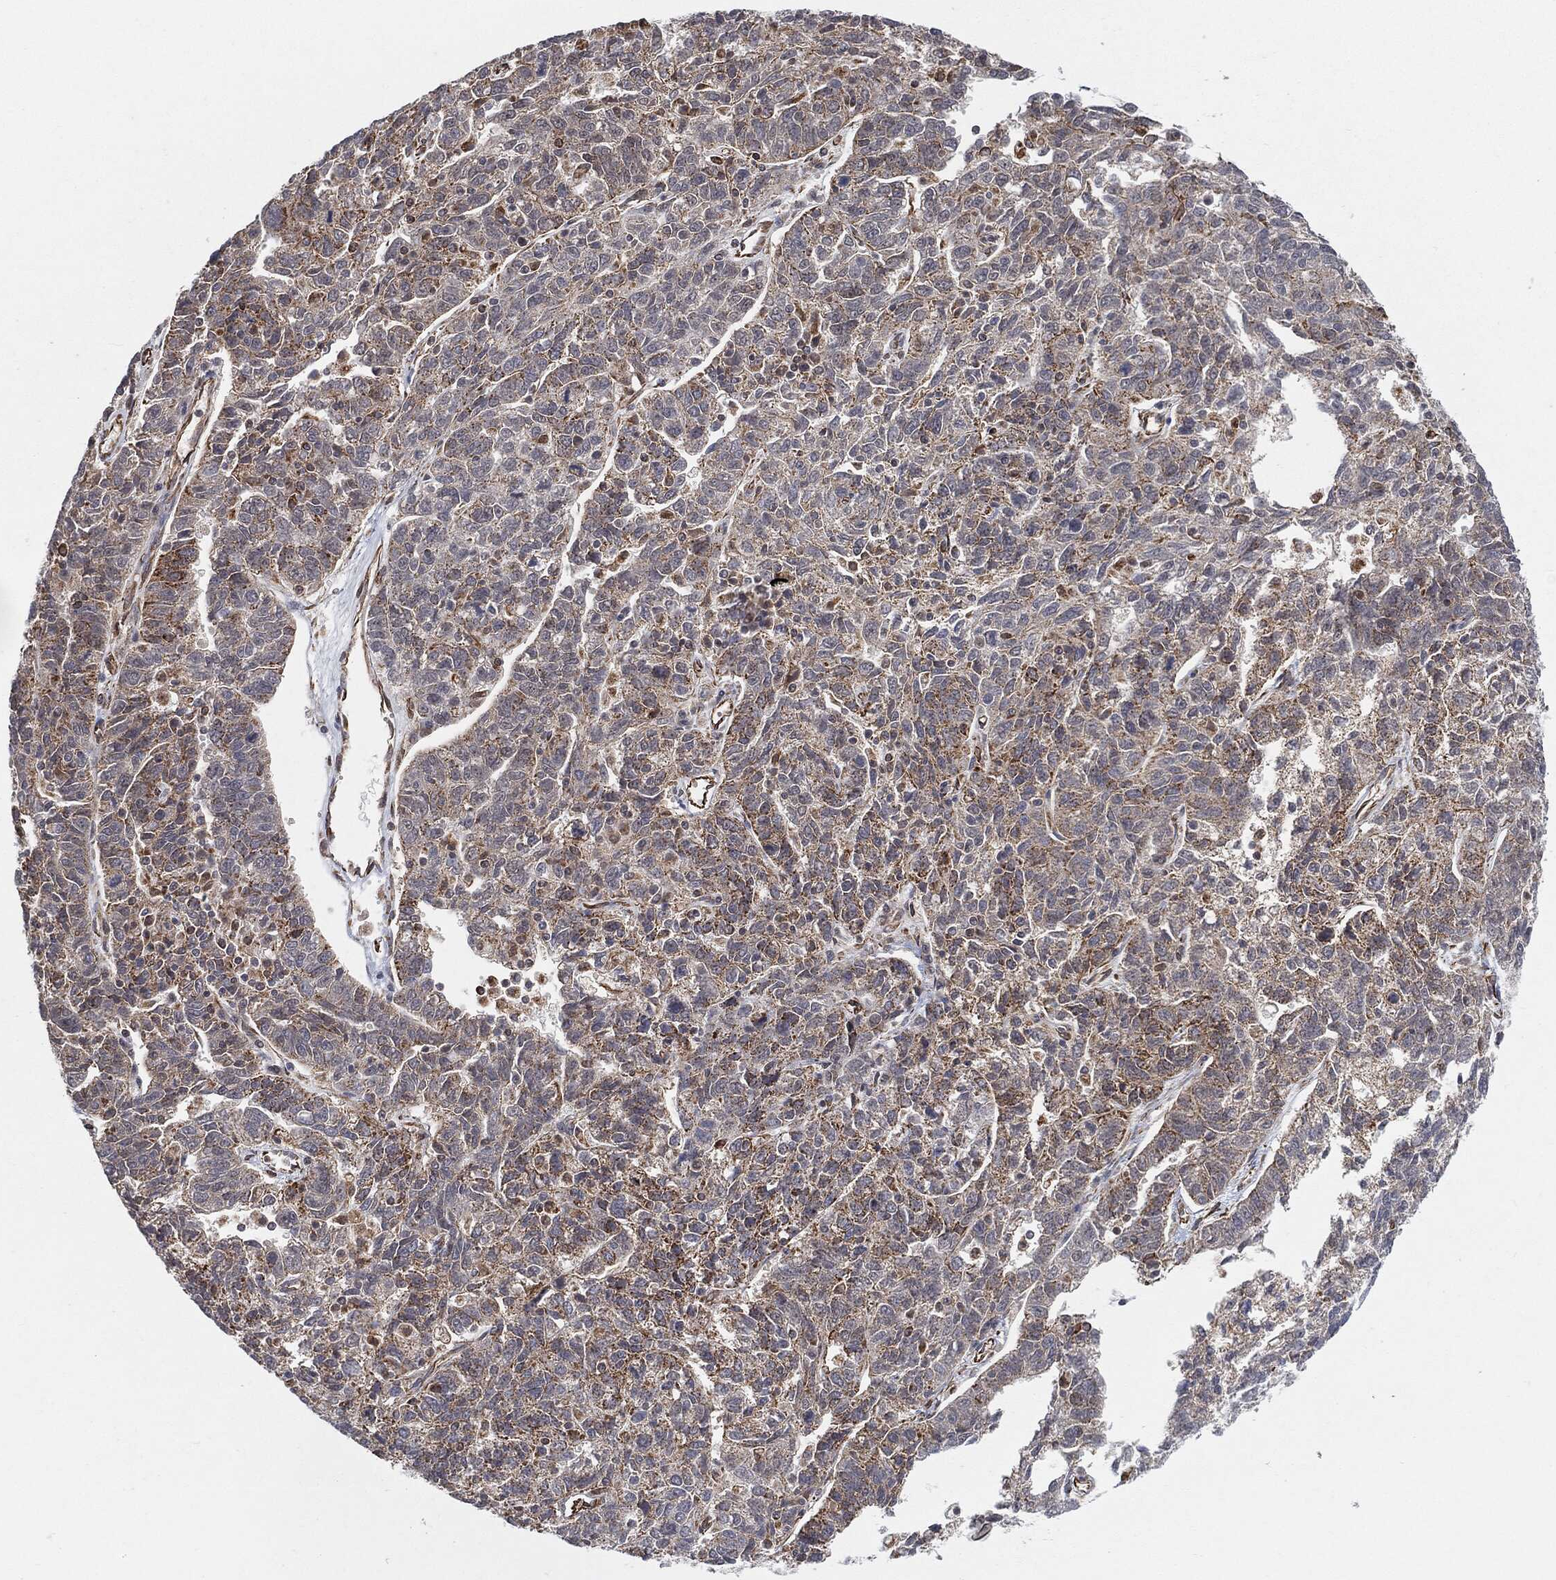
{"staining": {"intensity": "moderate", "quantity": "<25%", "location": "cytoplasmic/membranous"}, "tissue": "ovarian cancer", "cell_type": "Tumor cells", "image_type": "cancer", "snomed": [{"axis": "morphology", "description": "Cystadenocarcinoma, serous, NOS"}, {"axis": "topography", "description": "Ovary"}], "caption": "Human ovarian serous cystadenocarcinoma stained for a protein (brown) displays moderate cytoplasmic/membranous positive expression in about <25% of tumor cells.", "gene": "TP53RK", "patient": {"sex": "female", "age": 71}}